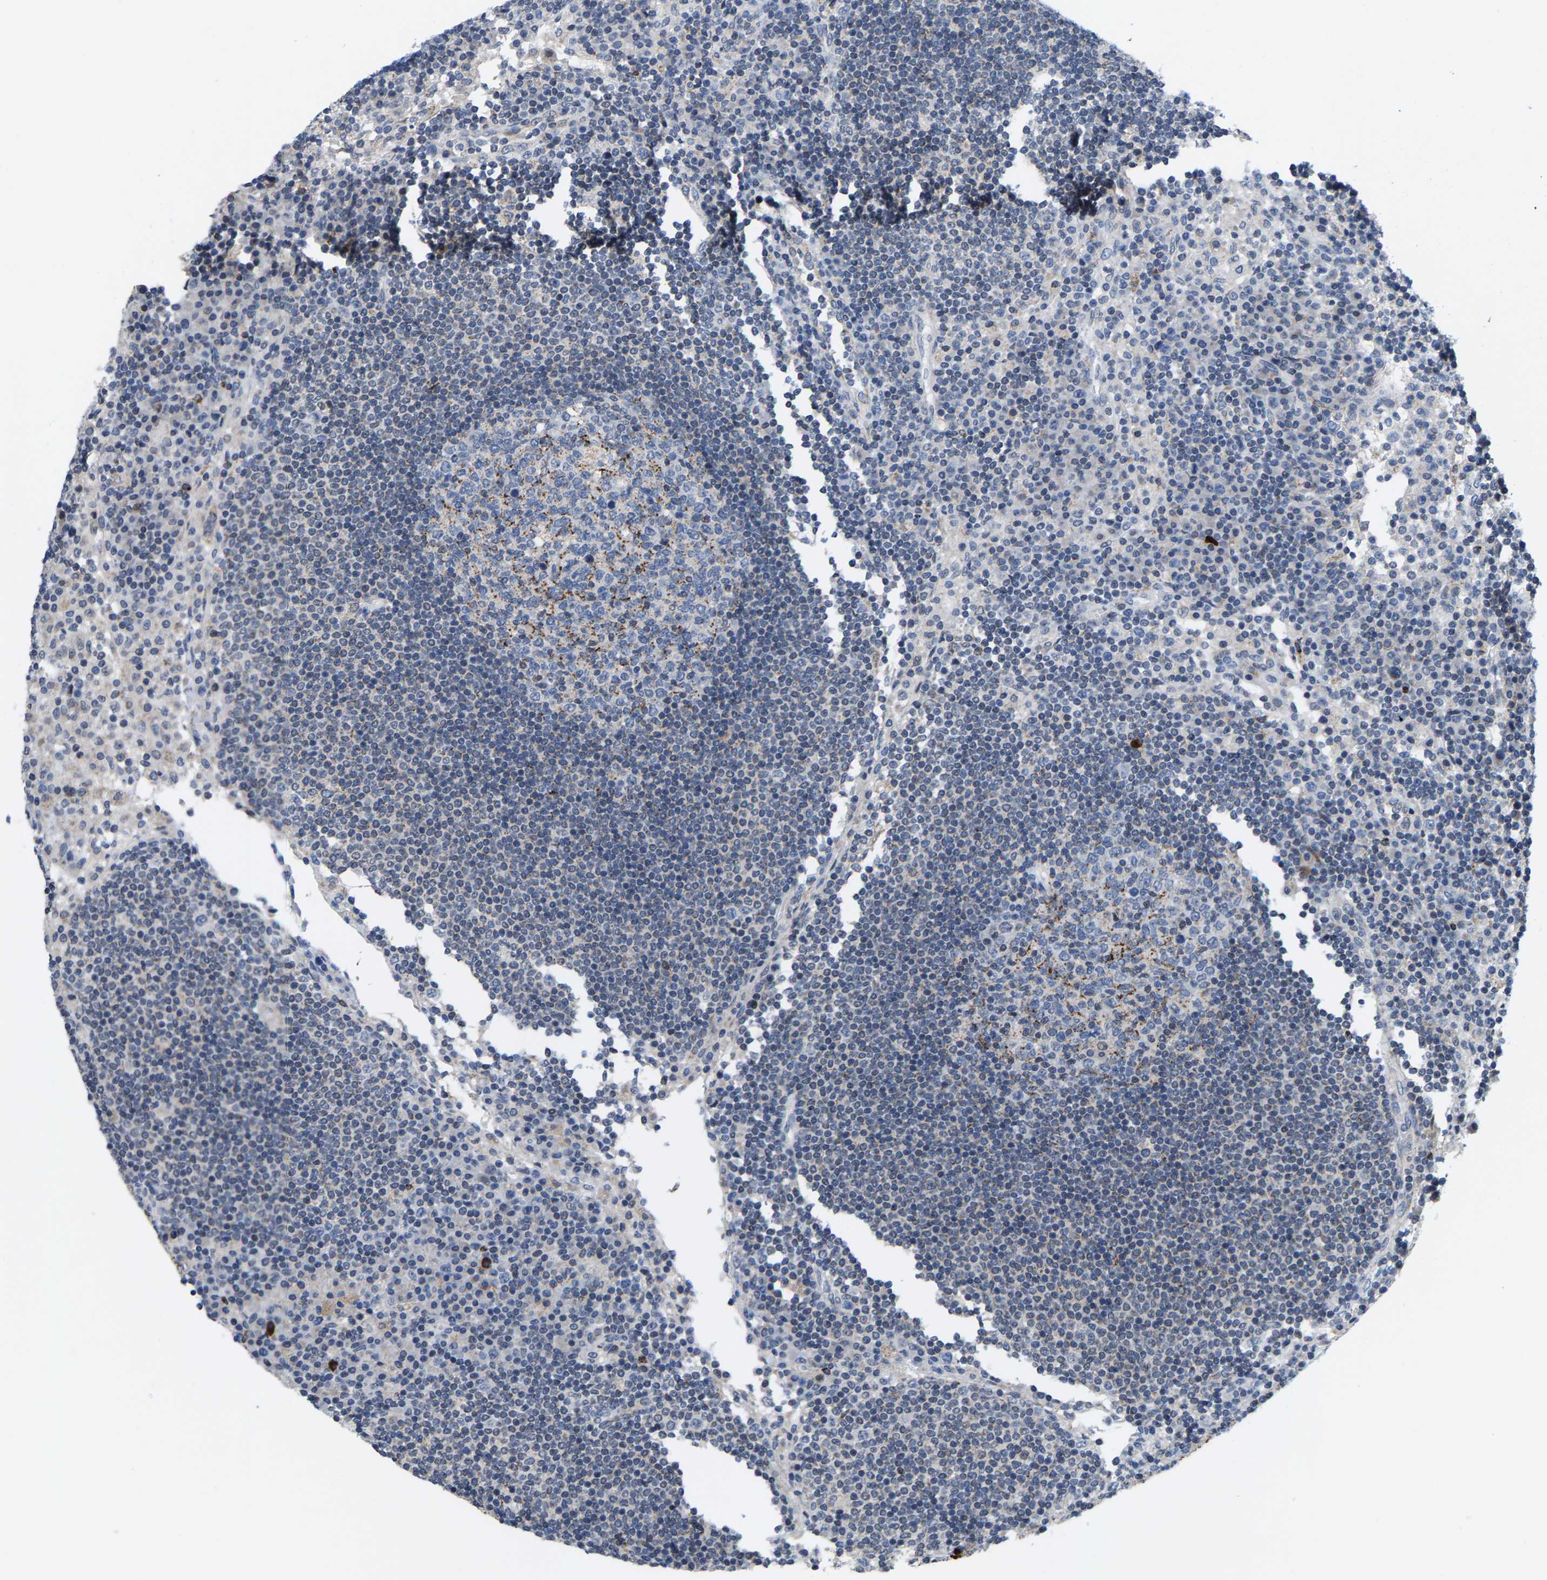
{"staining": {"intensity": "moderate", "quantity": "<25%", "location": "cytoplasmic/membranous"}, "tissue": "lymph node", "cell_type": "Germinal center cells", "image_type": "normal", "snomed": [{"axis": "morphology", "description": "Normal tissue, NOS"}, {"axis": "topography", "description": "Lymph node"}], "caption": "A photomicrograph of human lymph node stained for a protein exhibits moderate cytoplasmic/membranous brown staining in germinal center cells.", "gene": "TDRKH", "patient": {"sex": "female", "age": 53}}